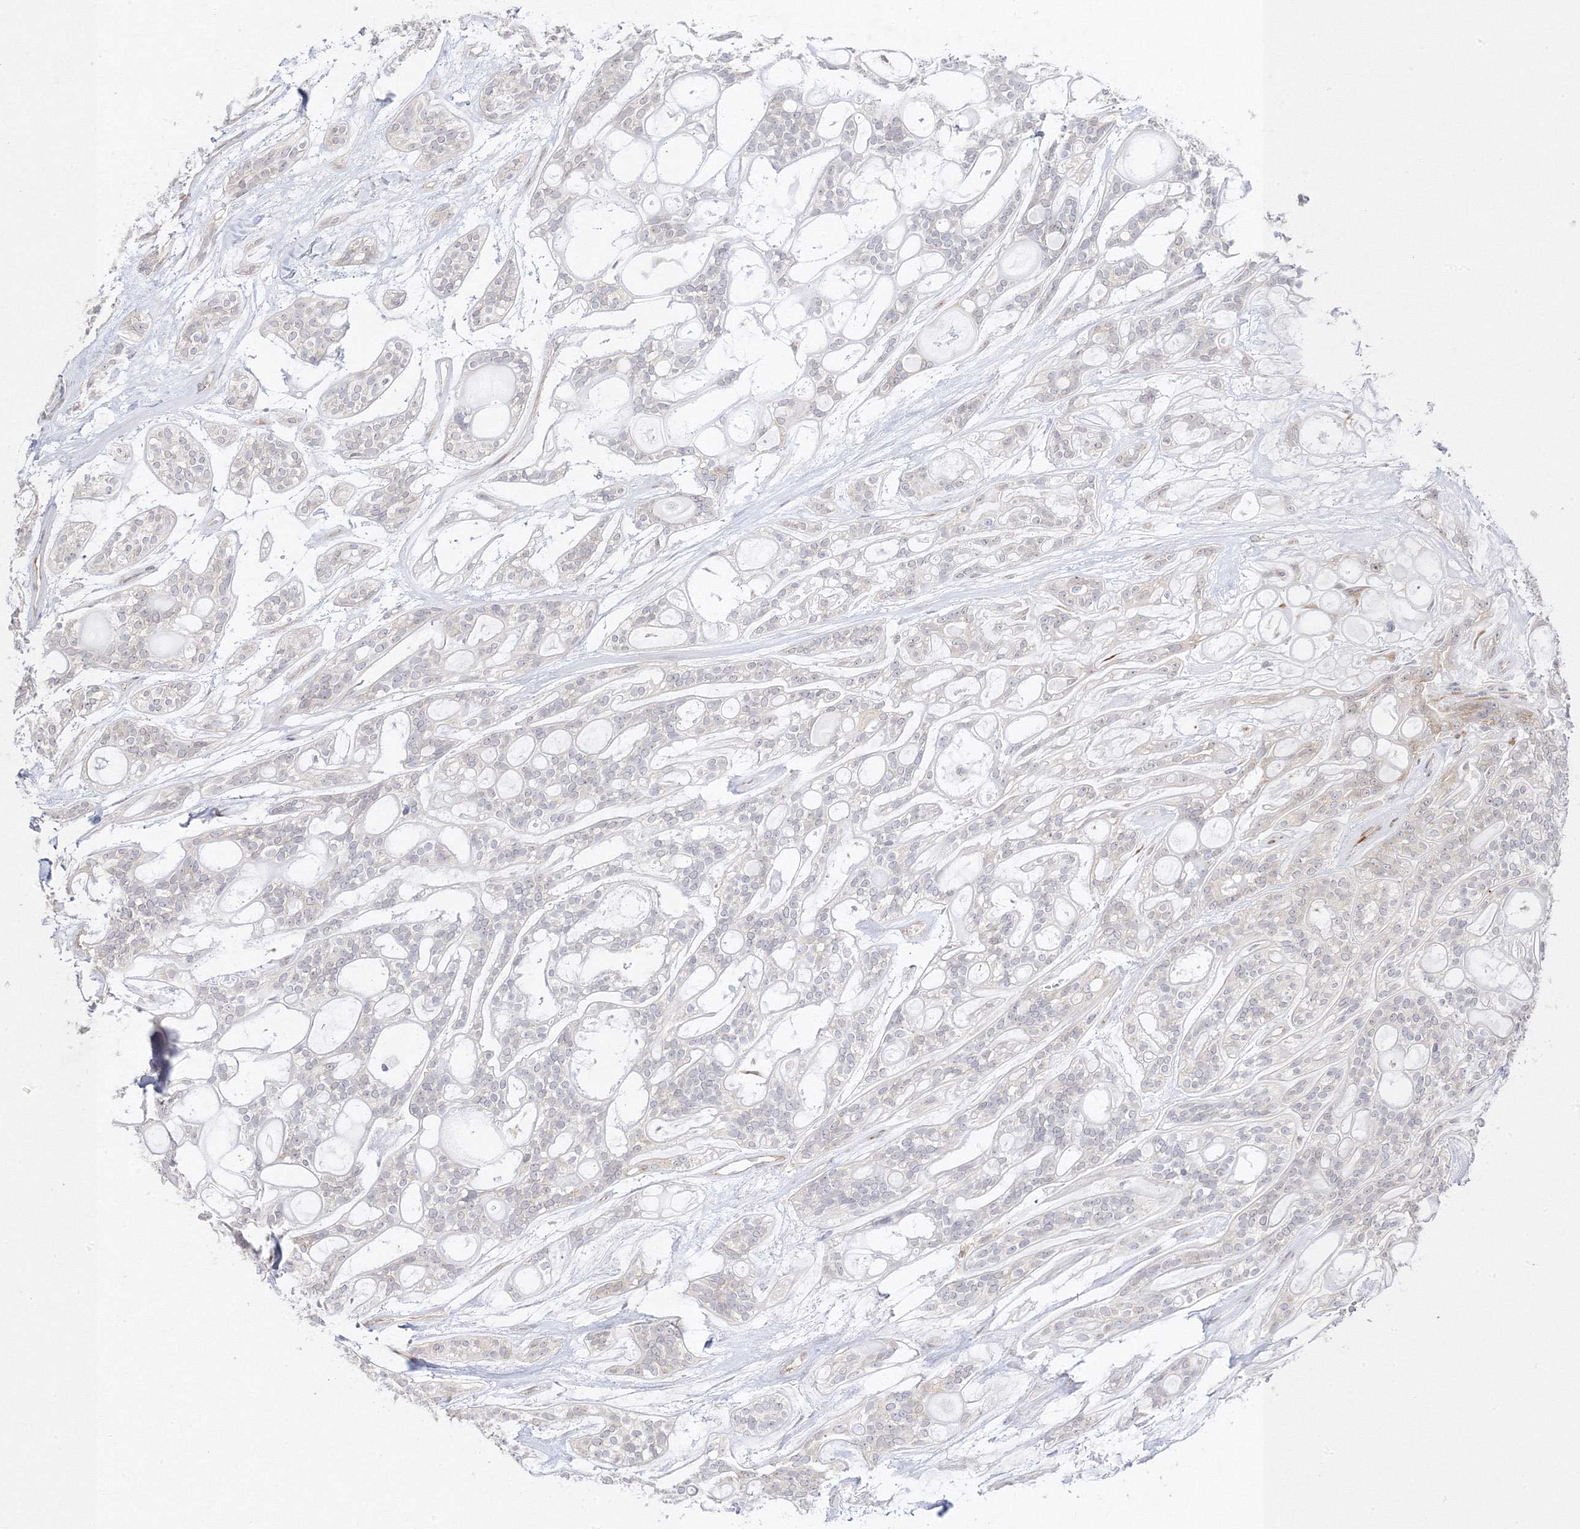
{"staining": {"intensity": "negative", "quantity": "none", "location": "none"}, "tissue": "head and neck cancer", "cell_type": "Tumor cells", "image_type": "cancer", "snomed": [{"axis": "morphology", "description": "Adenocarcinoma, NOS"}, {"axis": "topography", "description": "Head-Neck"}], "caption": "High power microscopy image of an IHC histopathology image of head and neck cancer (adenocarcinoma), revealing no significant expression in tumor cells.", "gene": "C2CD2", "patient": {"sex": "male", "age": 66}}